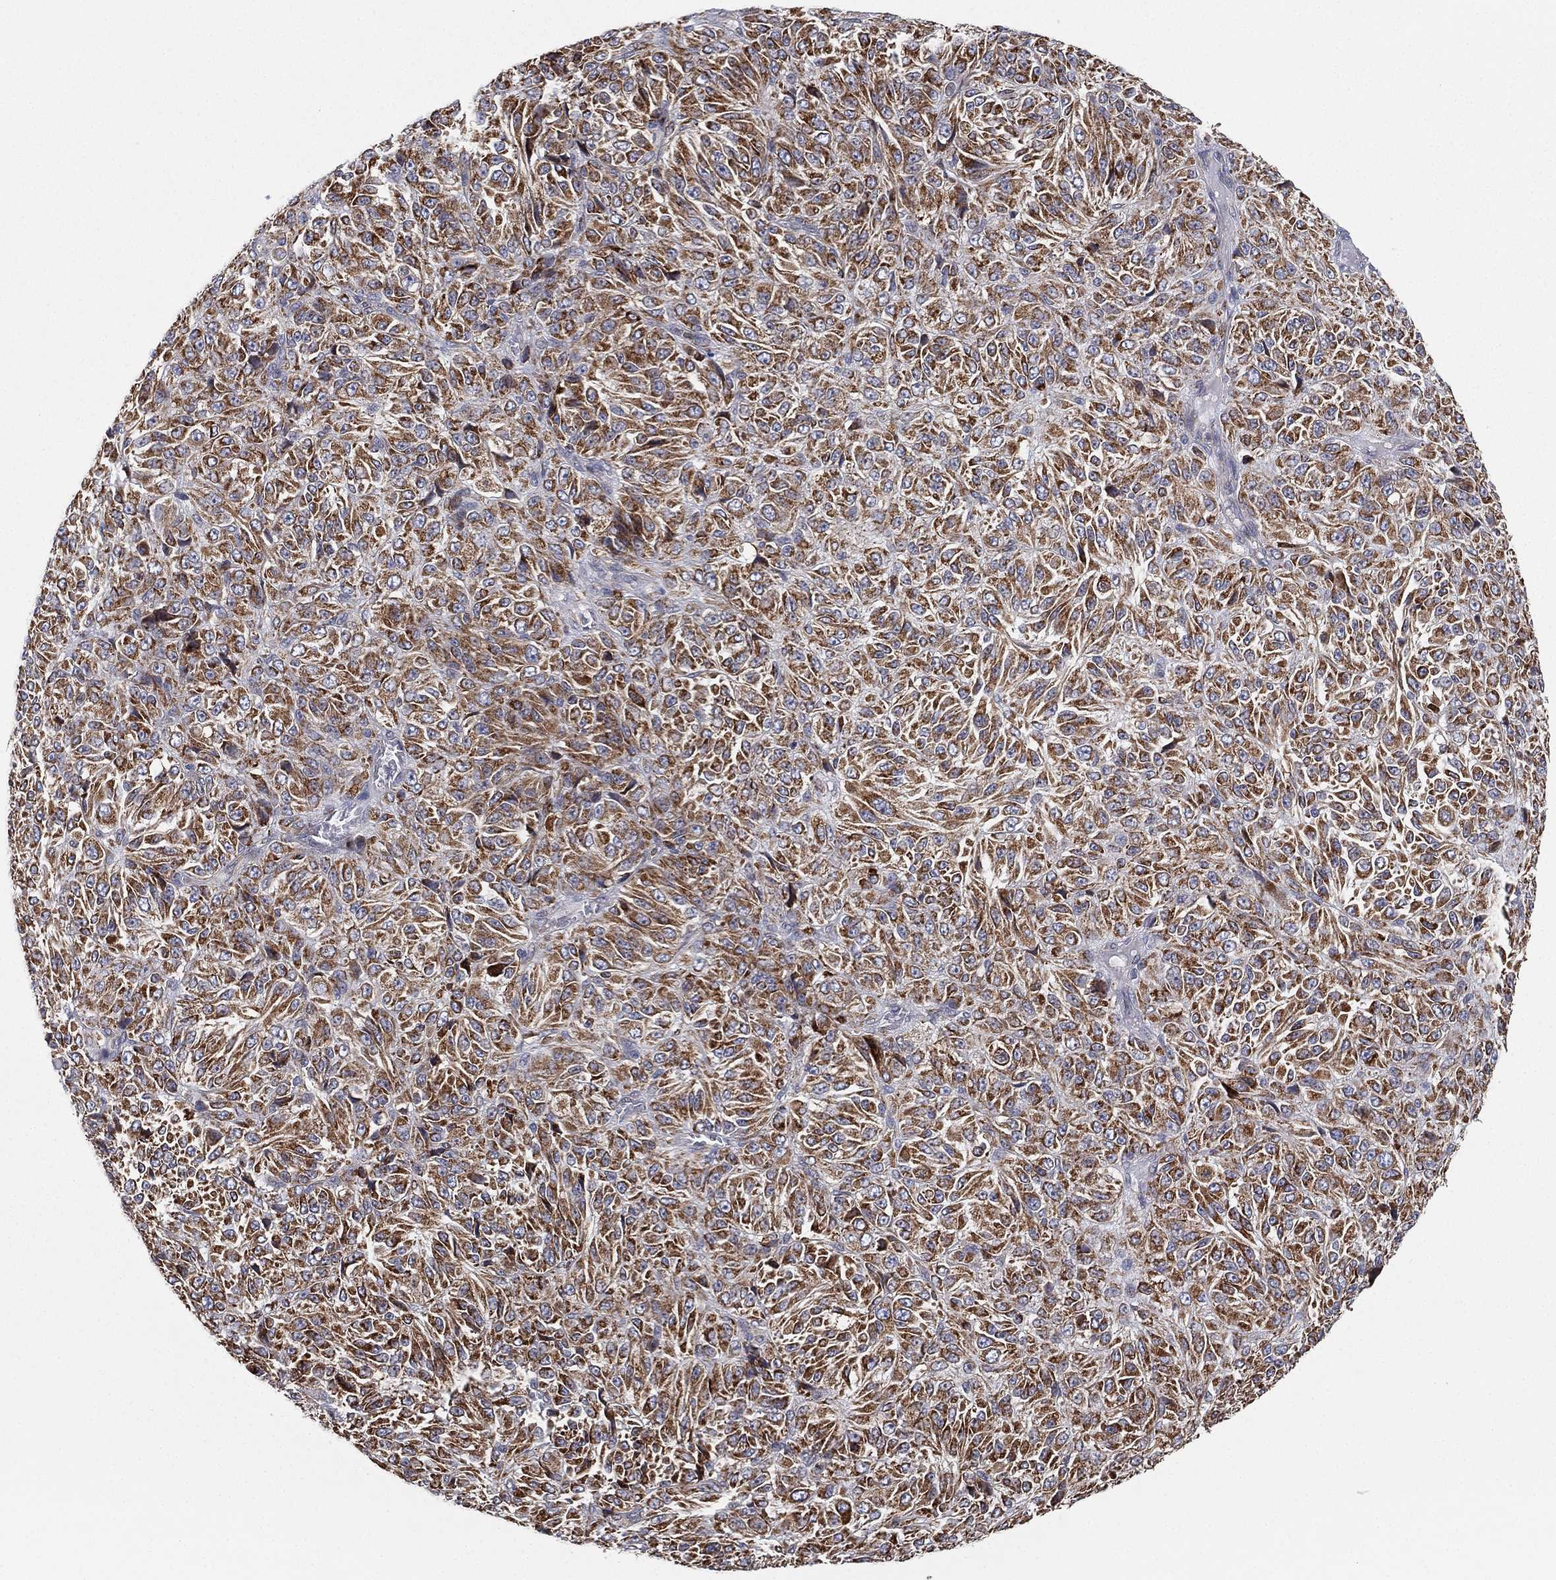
{"staining": {"intensity": "strong", "quantity": "25%-75%", "location": "cytoplasmic/membranous"}, "tissue": "melanoma", "cell_type": "Tumor cells", "image_type": "cancer", "snomed": [{"axis": "morphology", "description": "Malignant melanoma, Metastatic site"}, {"axis": "topography", "description": "Brain"}], "caption": "Strong cytoplasmic/membranous staining for a protein is present in about 25%-75% of tumor cells of malignant melanoma (metastatic site) using immunohistochemistry (IHC).", "gene": "CYB5B", "patient": {"sex": "female", "age": 56}}